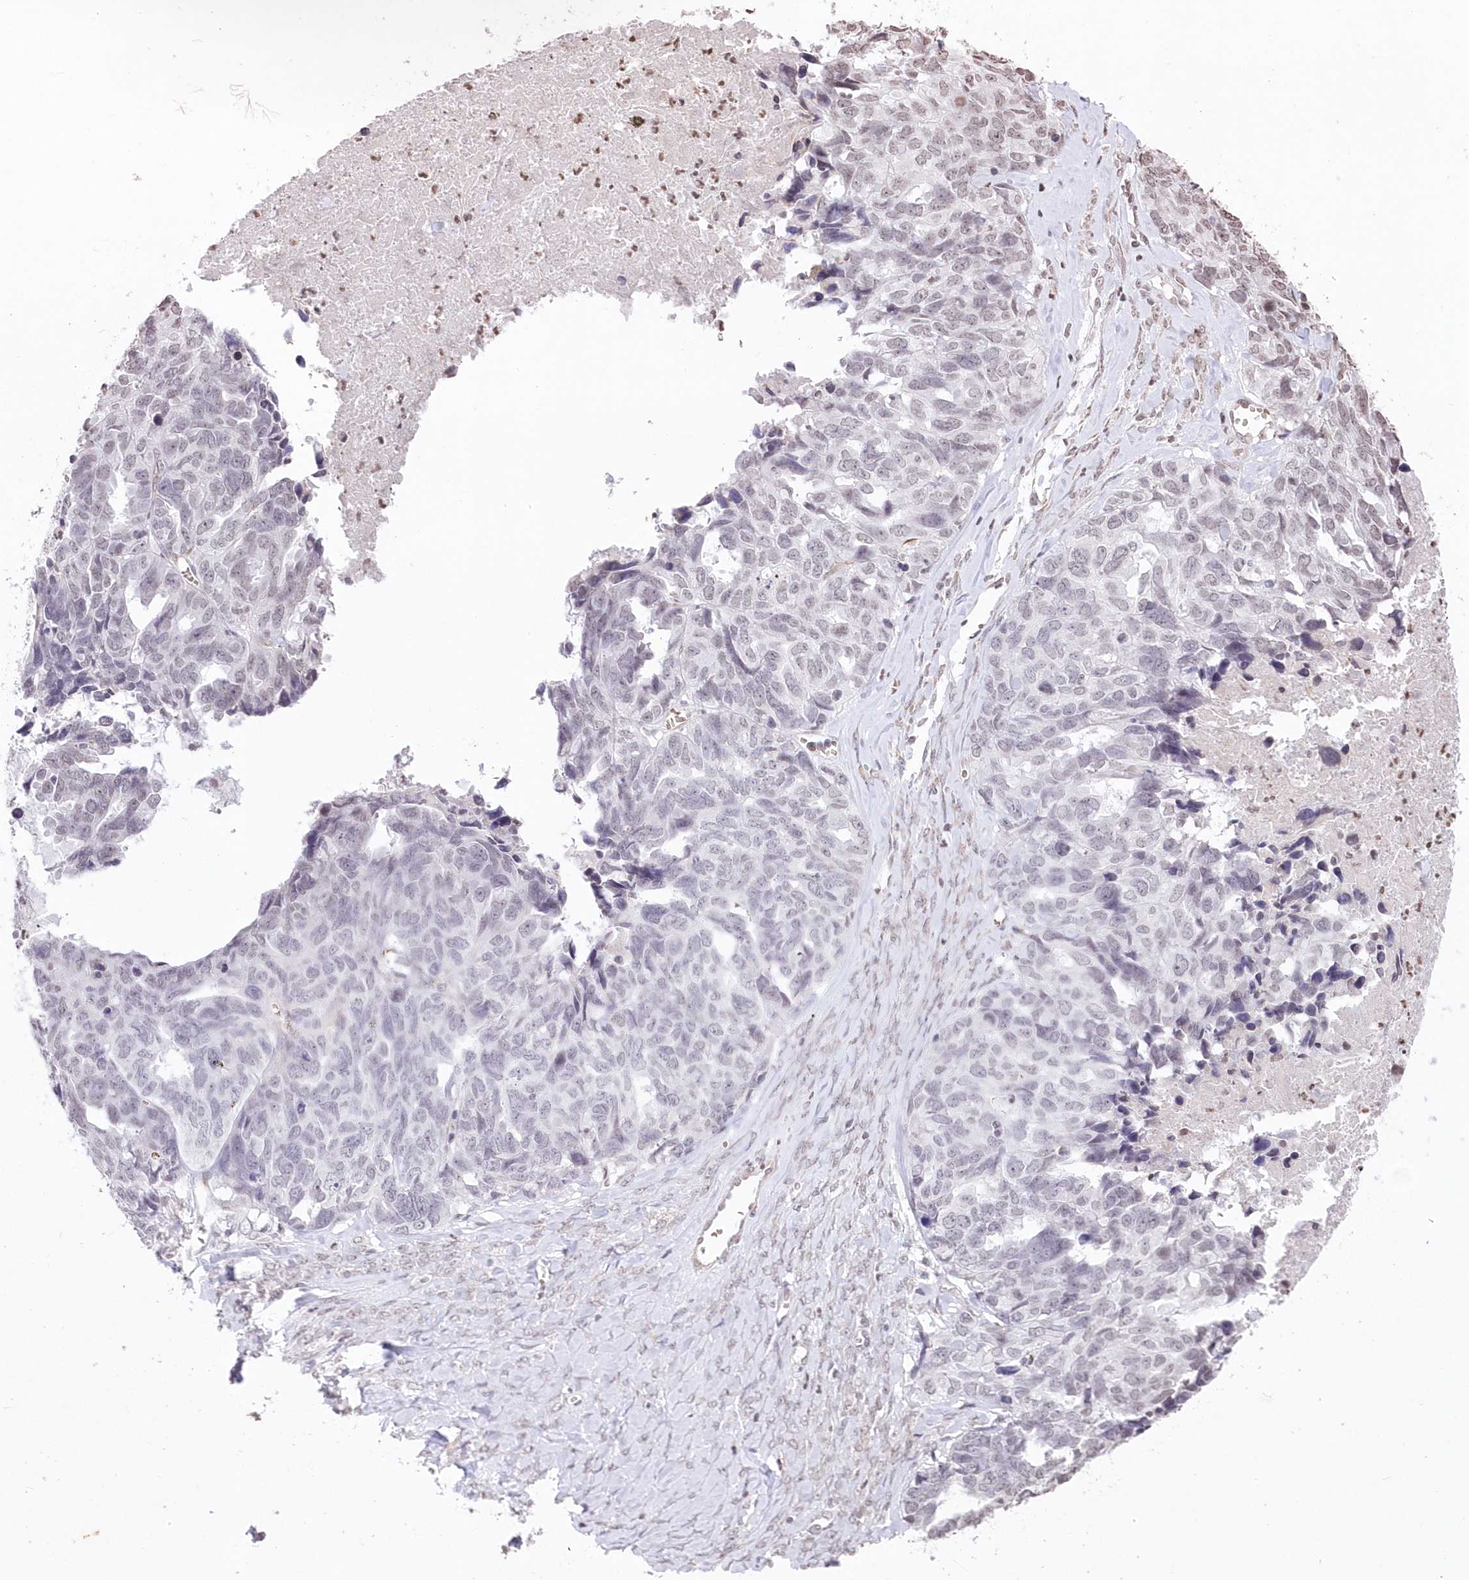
{"staining": {"intensity": "negative", "quantity": "none", "location": "none"}, "tissue": "ovarian cancer", "cell_type": "Tumor cells", "image_type": "cancer", "snomed": [{"axis": "morphology", "description": "Cystadenocarcinoma, serous, NOS"}, {"axis": "topography", "description": "Ovary"}], "caption": "Ovarian cancer stained for a protein using immunohistochemistry (IHC) displays no staining tumor cells.", "gene": "RBM27", "patient": {"sex": "female", "age": 79}}